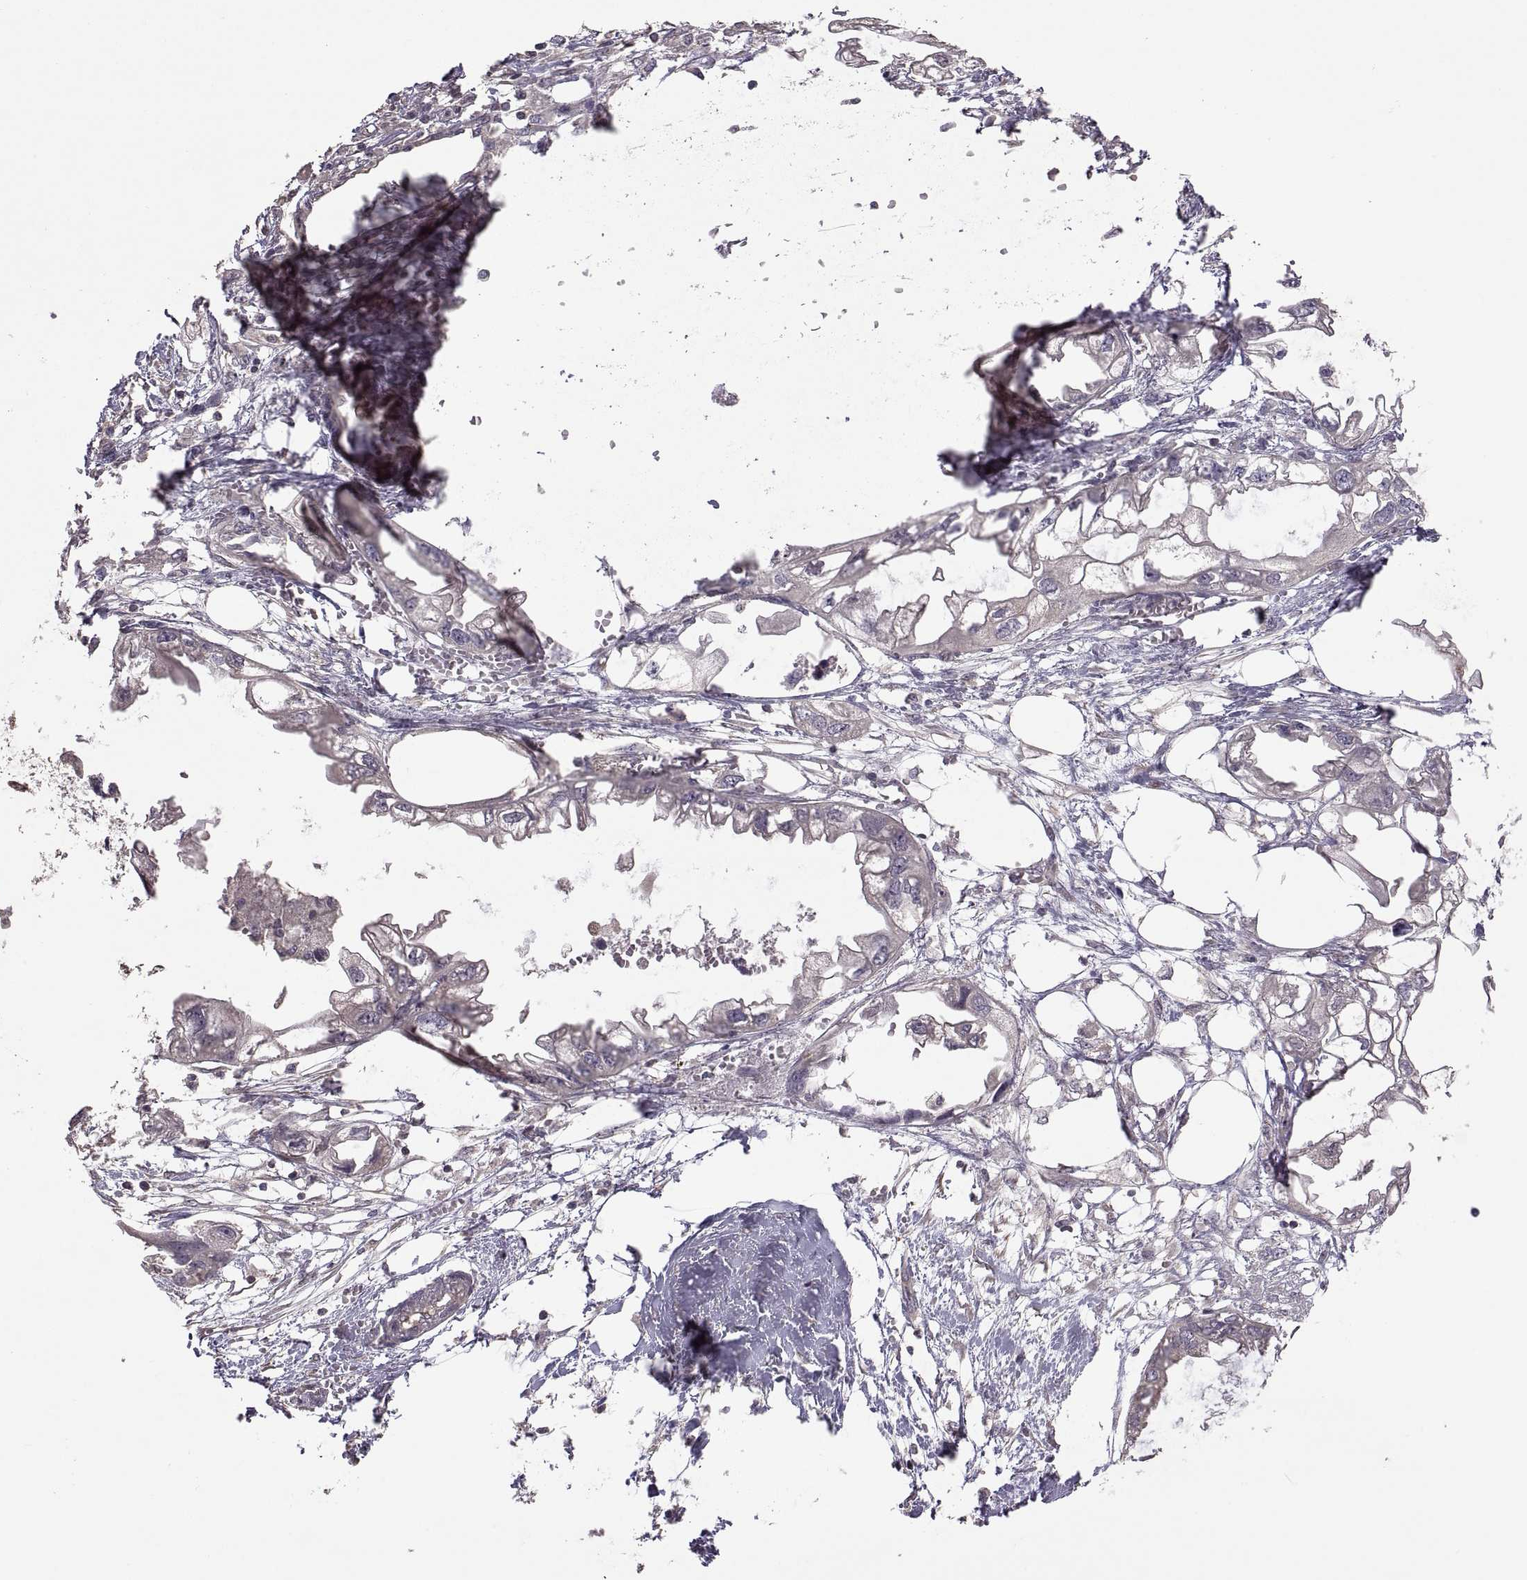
{"staining": {"intensity": "negative", "quantity": "none", "location": "none"}, "tissue": "endometrial cancer", "cell_type": "Tumor cells", "image_type": "cancer", "snomed": [{"axis": "morphology", "description": "Adenocarcinoma, NOS"}, {"axis": "morphology", "description": "Adenocarcinoma, metastatic, NOS"}, {"axis": "topography", "description": "Adipose tissue"}, {"axis": "topography", "description": "Endometrium"}], "caption": "Immunohistochemistry (IHC) histopathology image of neoplastic tissue: endometrial cancer stained with DAB (3,3'-diaminobenzidine) displays no significant protein staining in tumor cells.", "gene": "NMNAT2", "patient": {"sex": "female", "age": 67}}